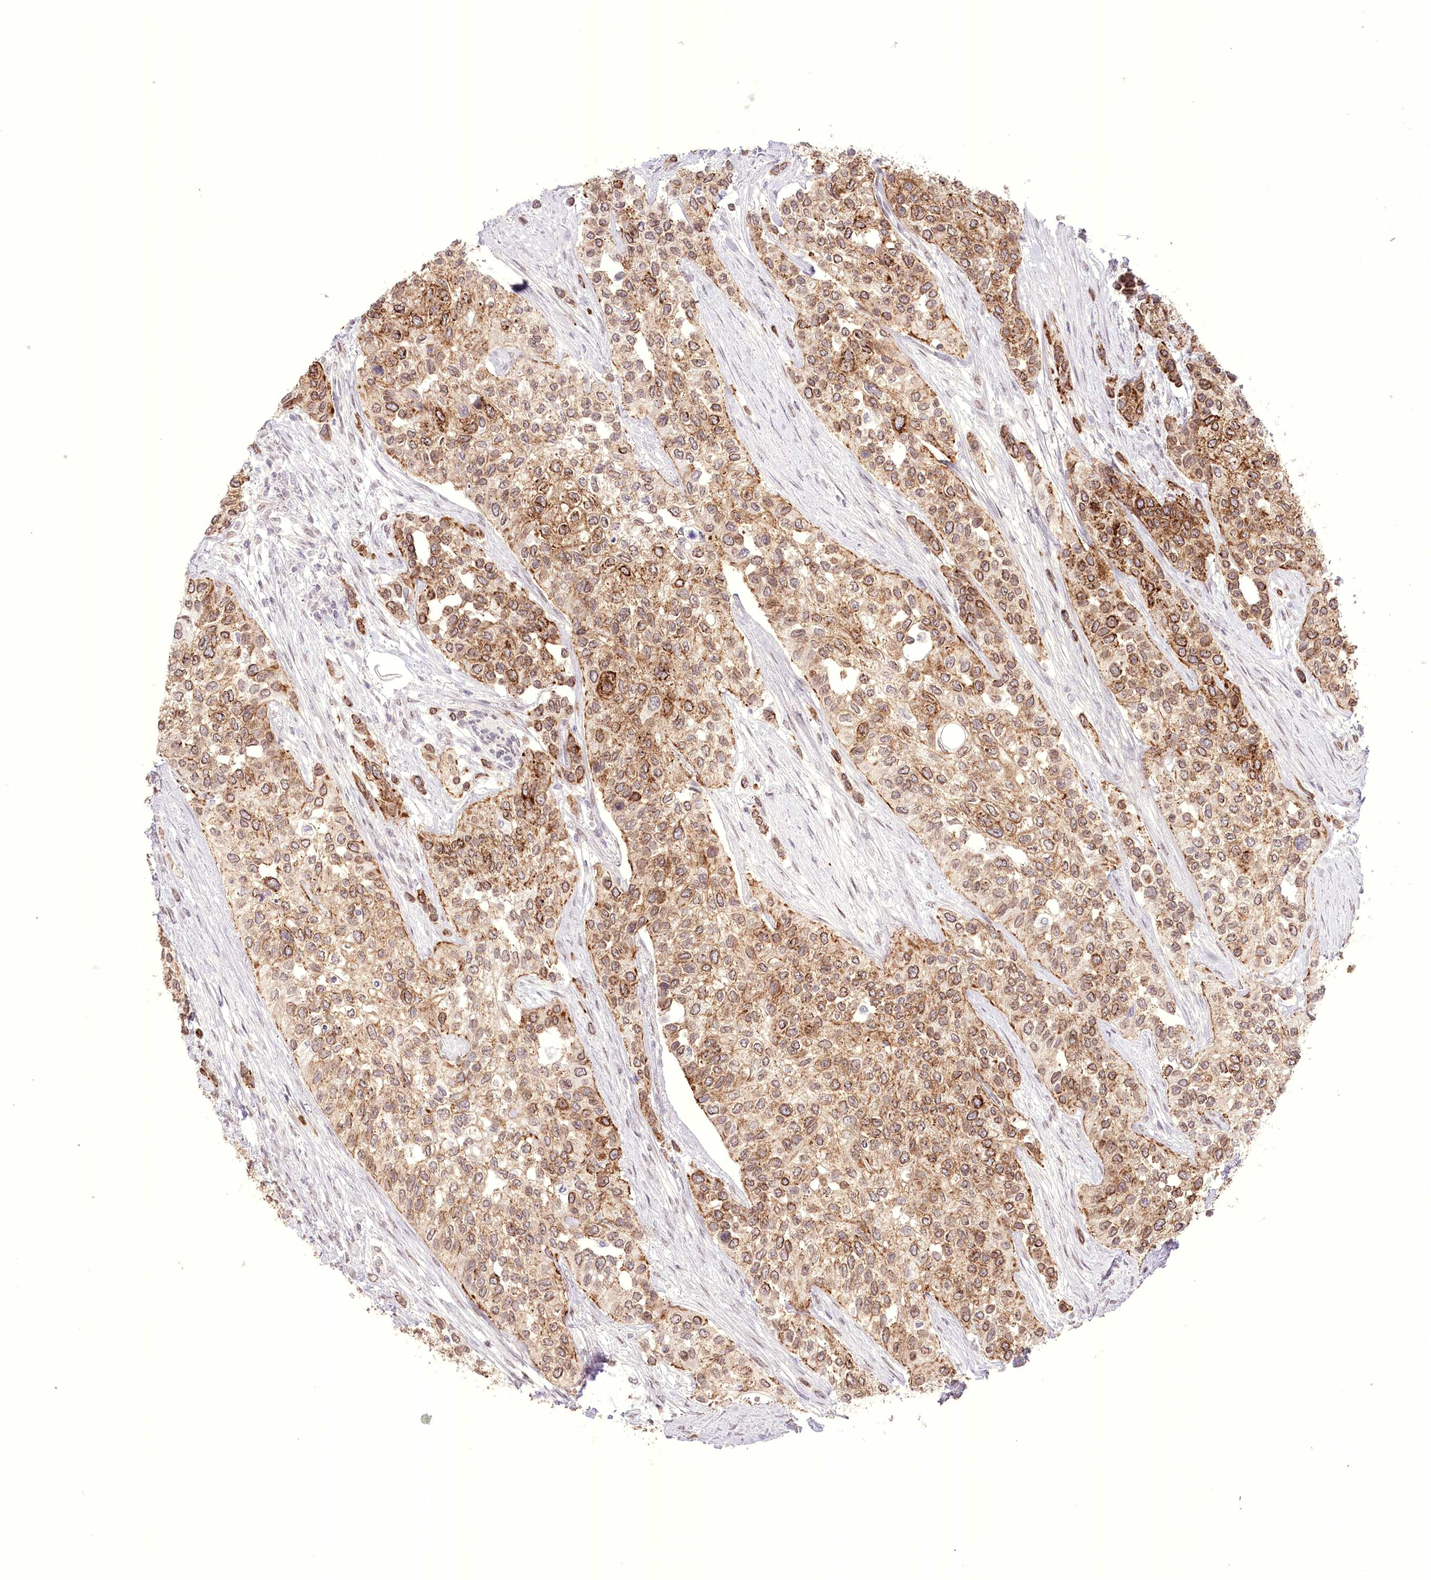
{"staining": {"intensity": "moderate", "quantity": ">75%", "location": "cytoplasmic/membranous"}, "tissue": "urothelial cancer", "cell_type": "Tumor cells", "image_type": "cancer", "snomed": [{"axis": "morphology", "description": "Normal tissue, NOS"}, {"axis": "morphology", "description": "Urothelial carcinoma, High grade"}, {"axis": "topography", "description": "Vascular tissue"}, {"axis": "topography", "description": "Urinary bladder"}], "caption": "This is an image of IHC staining of urothelial cancer, which shows moderate staining in the cytoplasmic/membranous of tumor cells.", "gene": "SLC39A10", "patient": {"sex": "female", "age": 56}}